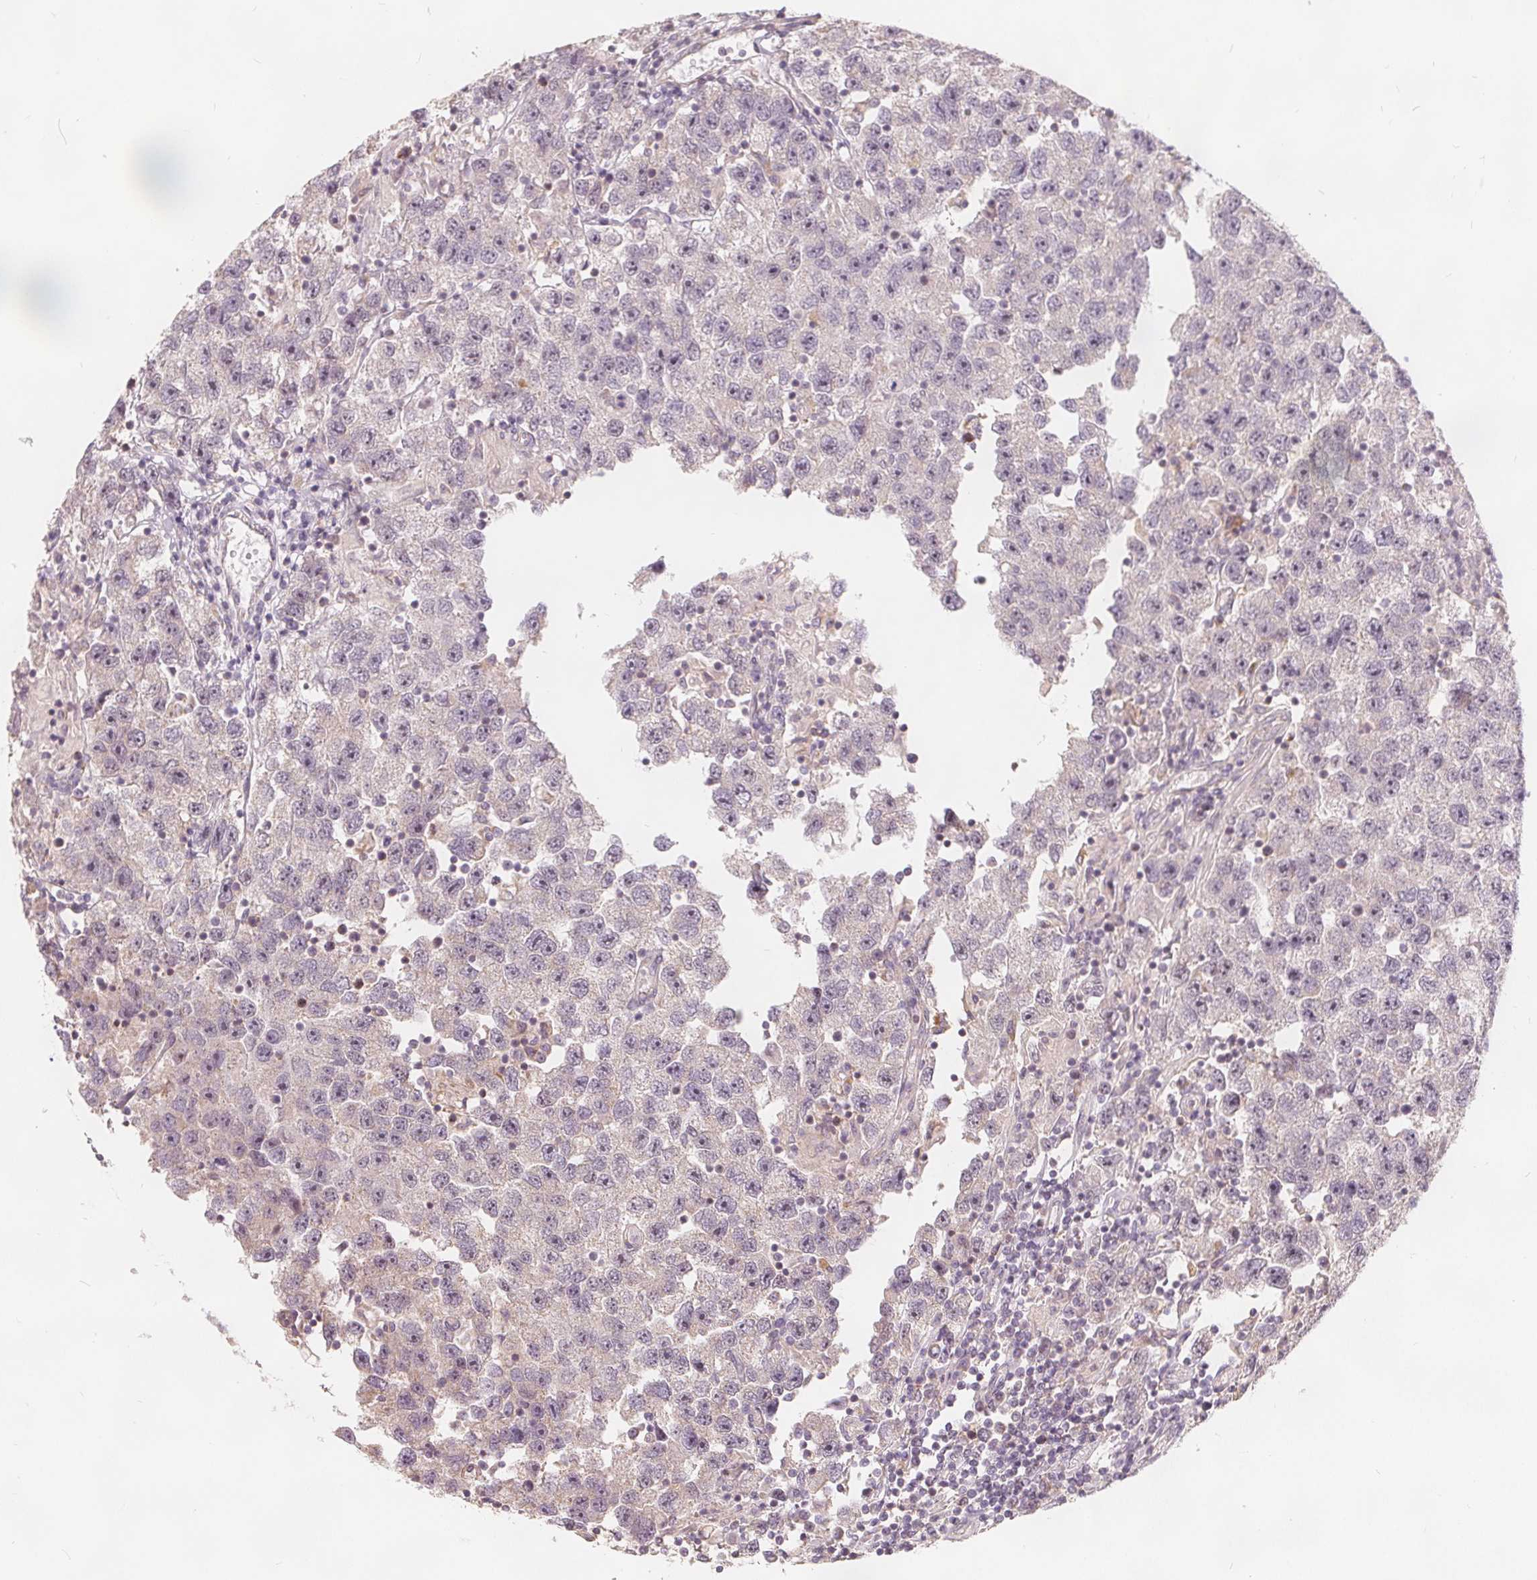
{"staining": {"intensity": "negative", "quantity": "none", "location": "none"}, "tissue": "testis cancer", "cell_type": "Tumor cells", "image_type": "cancer", "snomed": [{"axis": "morphology", "description": "Seminoma, NOS"}, {"axis": "topography", "description": "Testis"}], "caption": "There is no significant expression in tumor cells of seminoma (testis).", "gene": "DRC3", "patient": {"sex": "male", "age": 26}}